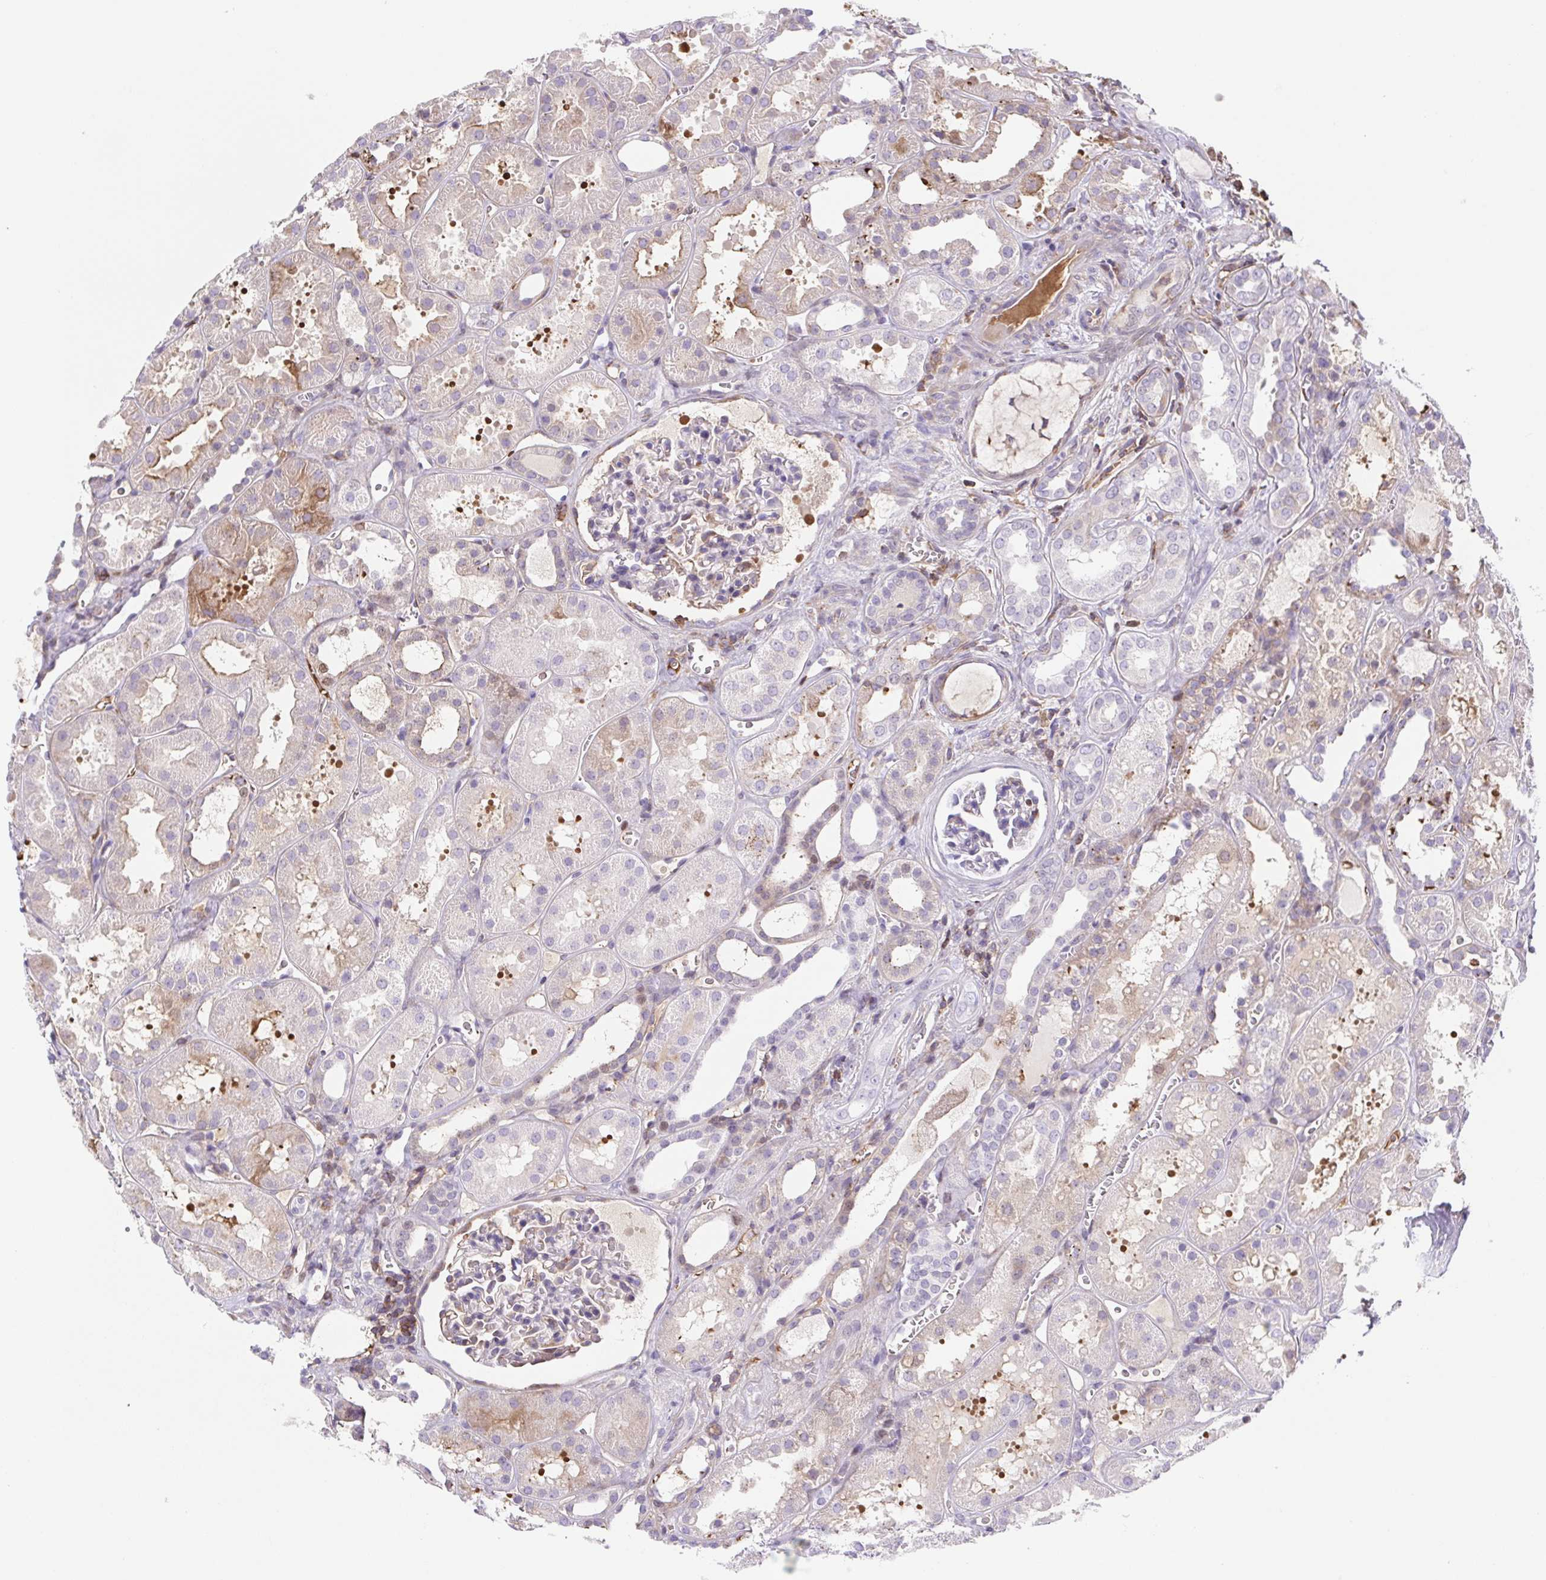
{"staining": {"intensity": "negative", "quantity": "none", "location": "none"}, "tissue": "kidney", "cell_type": "Cells in glomeruli", "image_type": "normal", "snomed": [{"axis": "morphology", "description": "Normal tissue, NOS"}, {"axis": "topography", "description": "Kidney"}], "caption": "Image shows no protein expression in cells in glomeruli of benign kidney.", "gene": "TPRG1", "patient": {"sex": "female", "age": 41}}